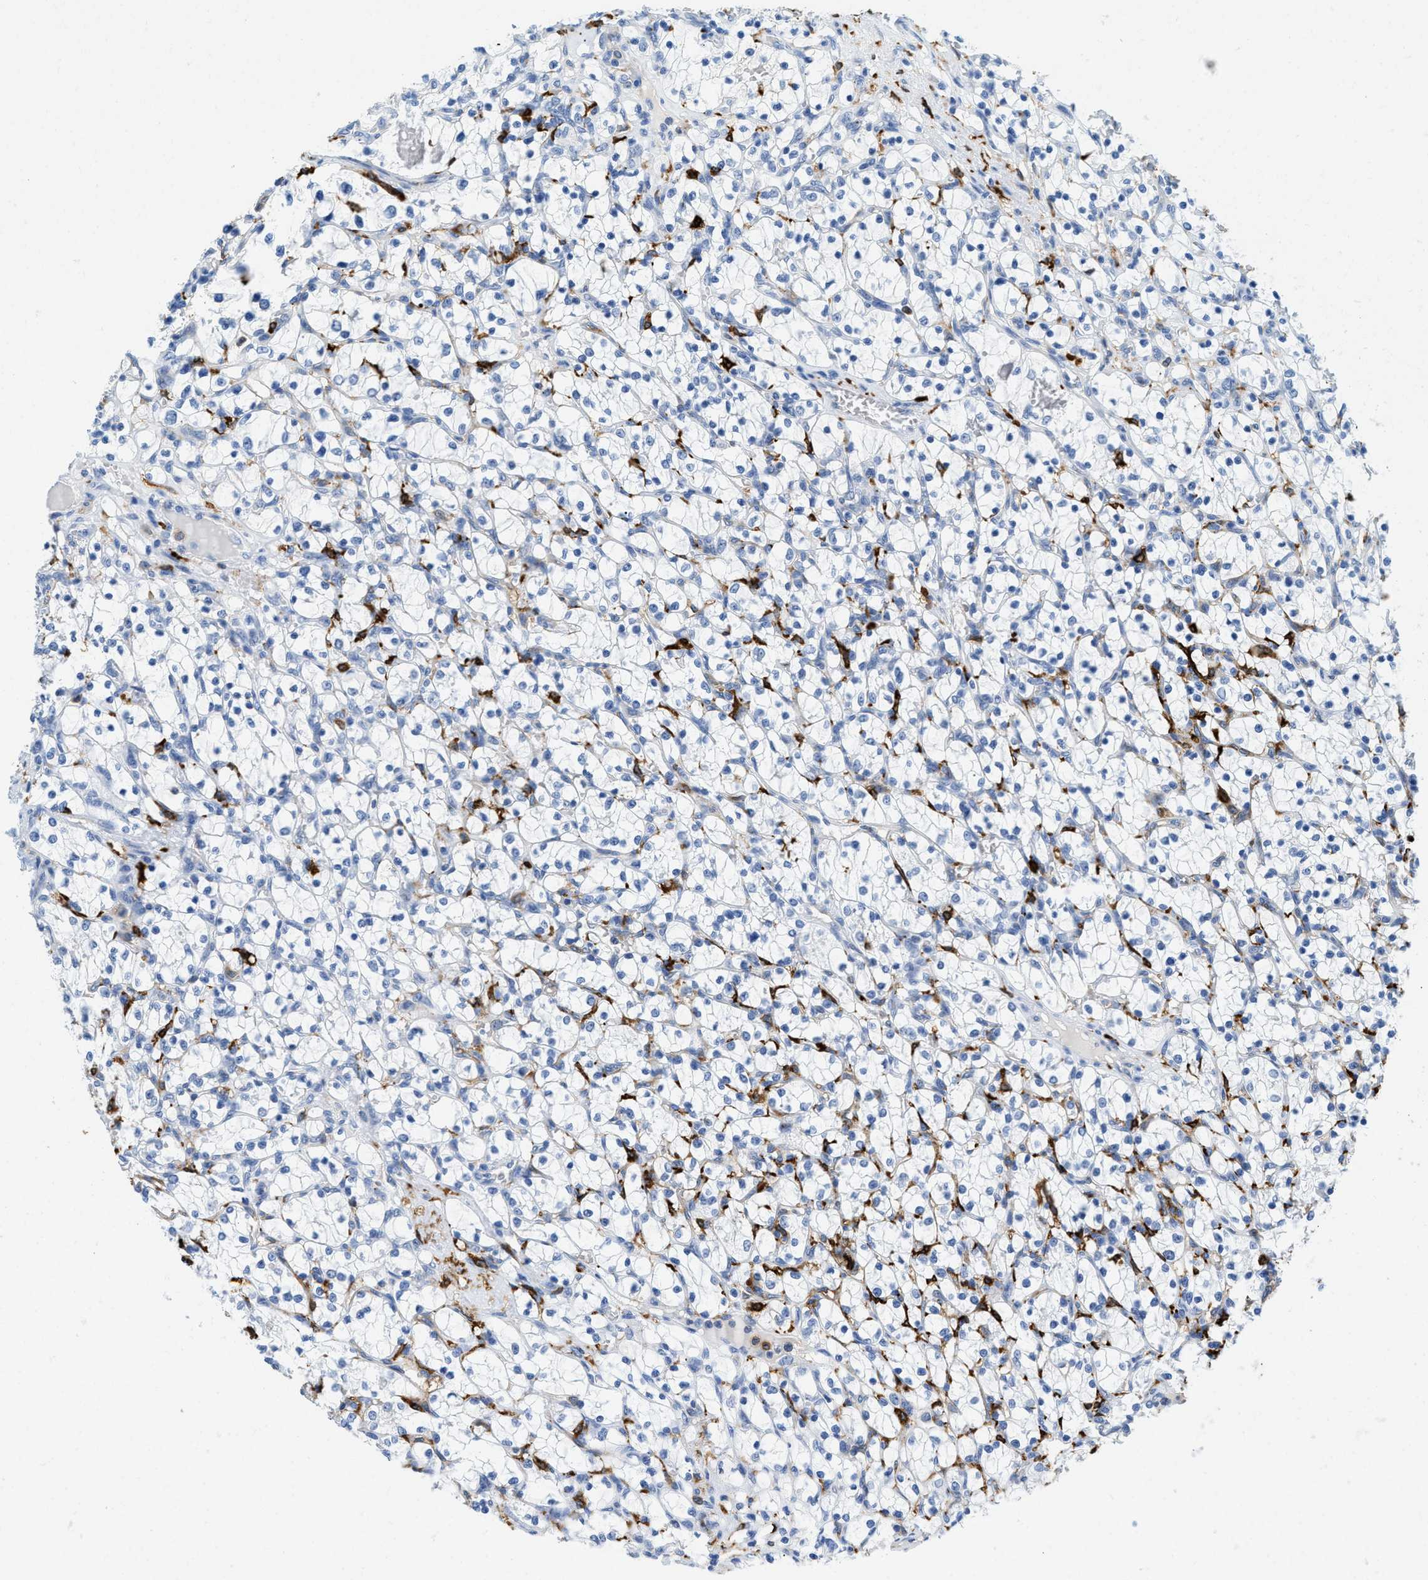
{"staining": {"intensity": "negative", "quantity": "none", "location": "none"}, "tissue": "renal cancer", "cell_type": "Tumor cells", "image_type": "cancer", "snomed": [{"axis": "morphology", "description": "Adenocarcinoma, NOS"}, {"axis": "topography", "description": "Kidney"}], "caption": "An image of human adenocarcinoma (renal) is negative for staining in tumor cells. (DAB (3,3'-diaminobenzidine) immunohistochemistry (IHC) with hematoxylin counter stain).", "gene": "CD226", "patient": {"sex": "female", "age": 69}}